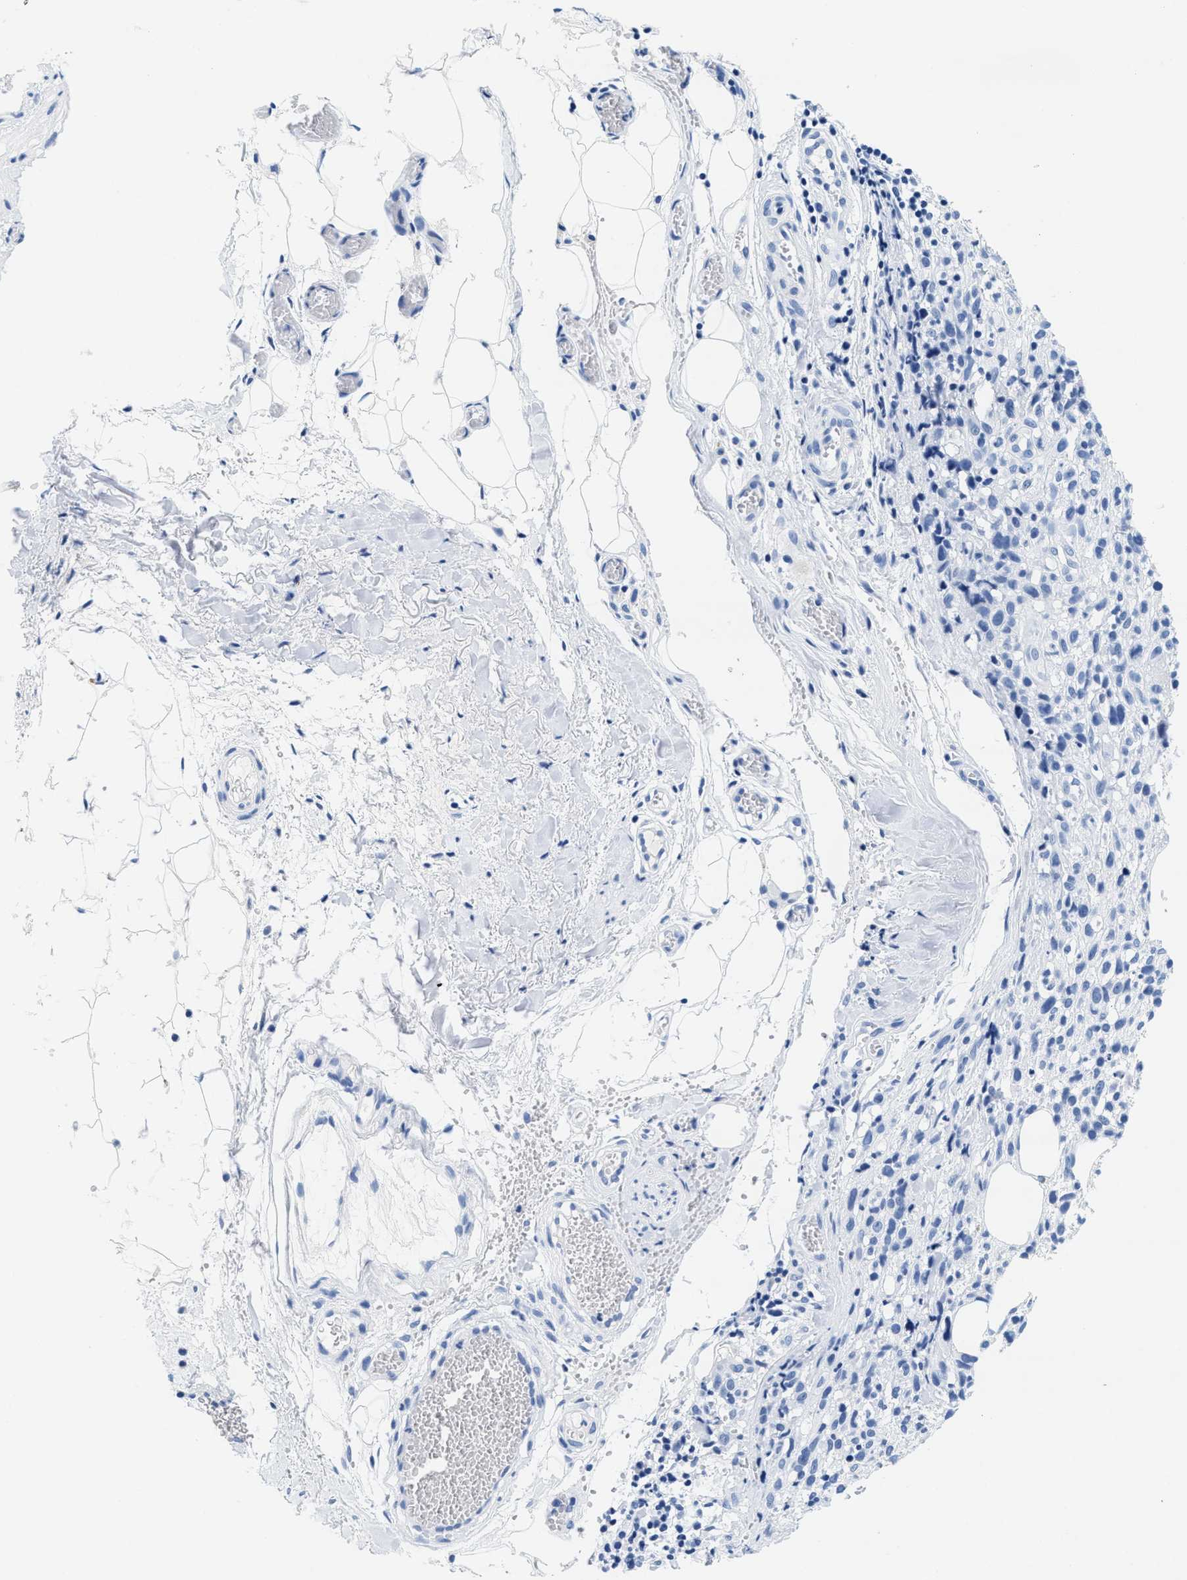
{"staining": {"intensity": "negative", "quantity": "none", "location": "none"}, "tissue": "melanoma", "cell_type": "Tumor cells", "image_type": "cancer", "snomed": [{"axis": "morphology", "description": "Malignant melanoma, NOS"}, {"axis": "topography", "description": "Skin"}], "caption": "Melanoma stained for a protein using IHC displays no expression tumor cells.", "gene": "TTC3", "patient": {"sex": "female", "age": 55}}